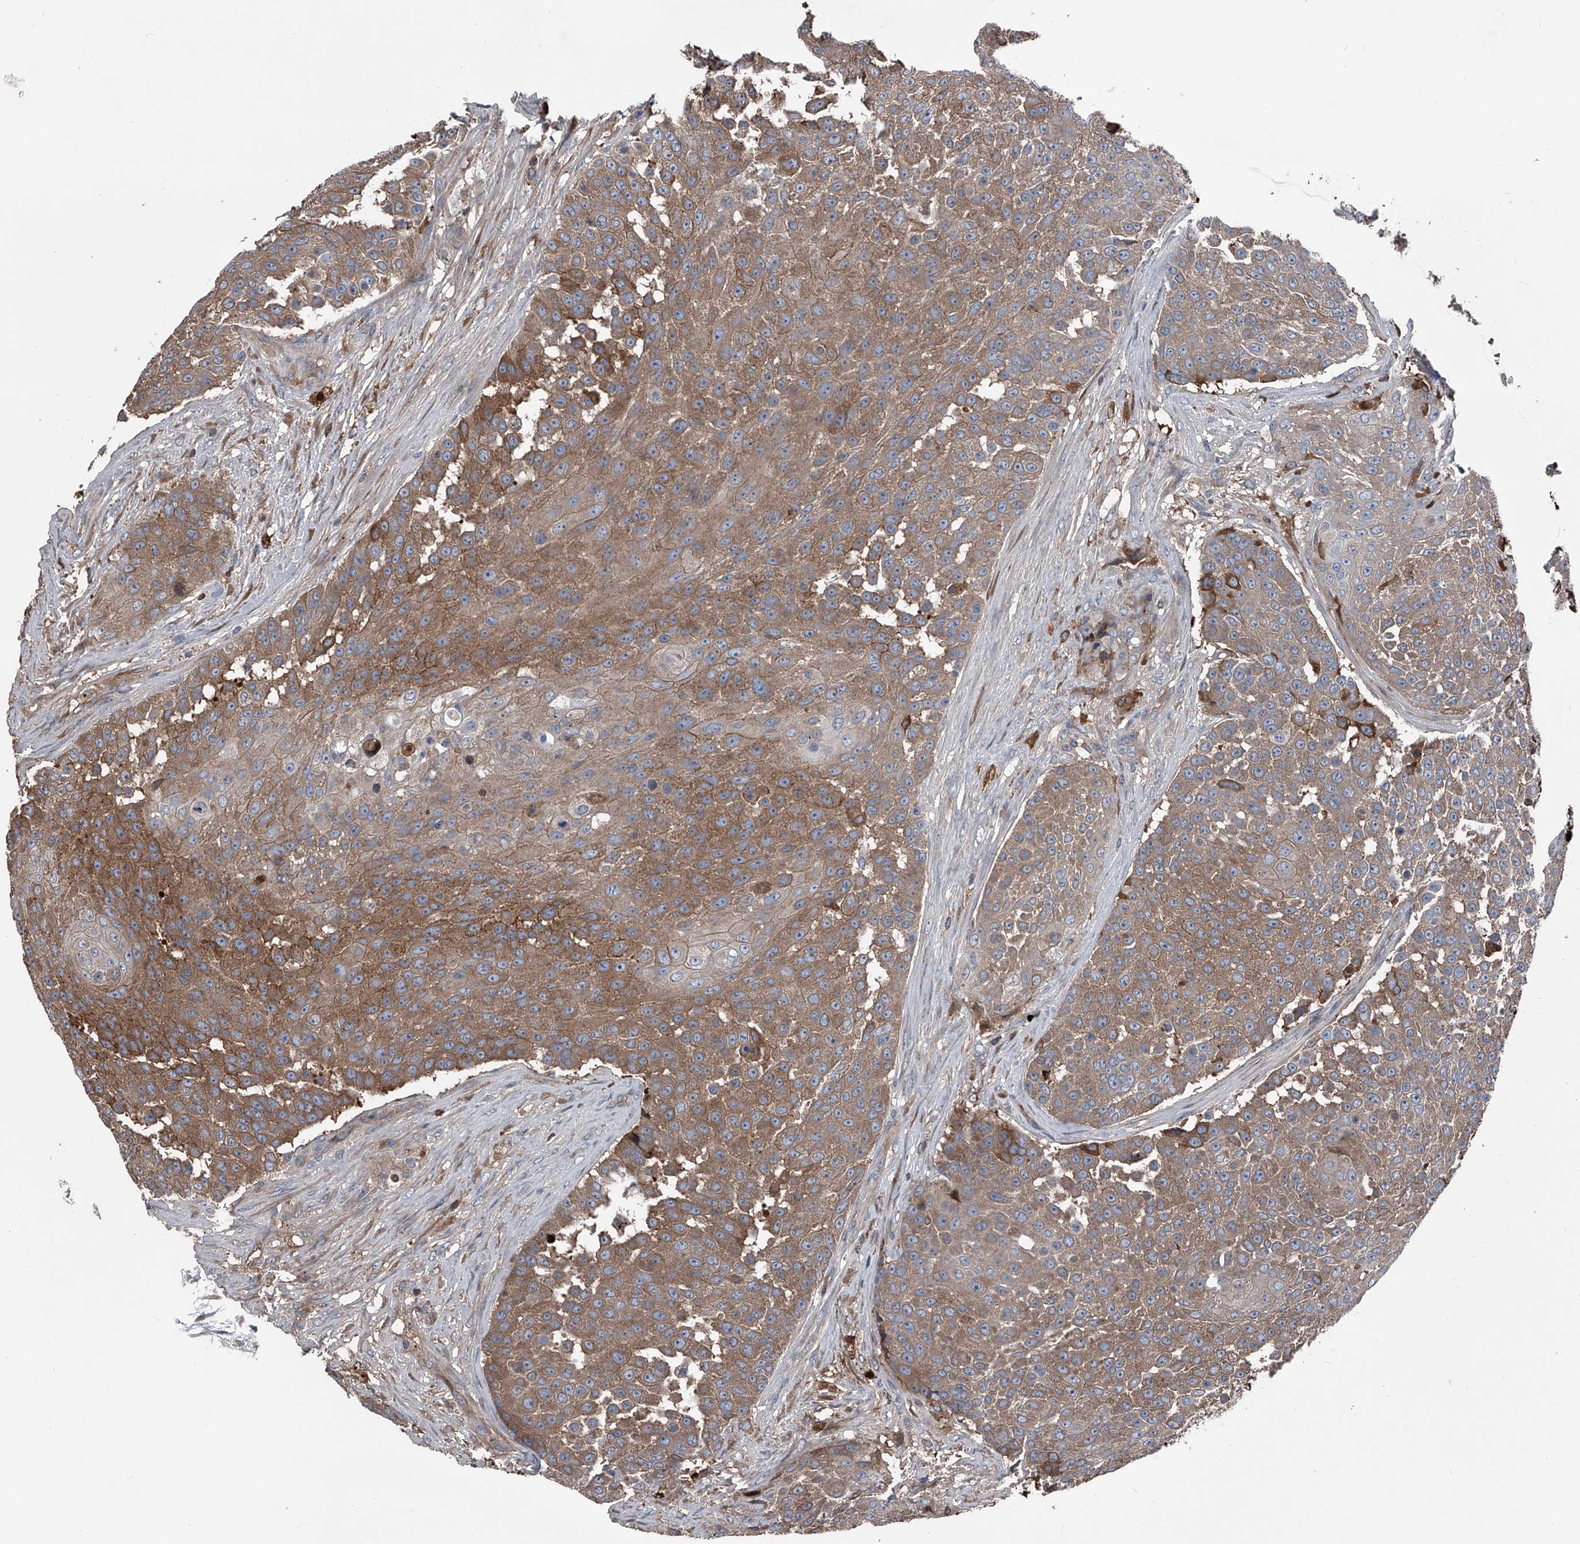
{"staining": {"intensity": "moderate", "quantity": ">75%", "location": "cytoplasmic/membranous"}, "tissue": "urothelial cancer", "cell_type": "Tumor cells", "image_type": "cancer", "snomed": [{"axis": "morphology", "description": "Urothelial carcinoma, High grade"}, {"axis": "topography", "description": "Urinary bladder"}], "caption": "Immunohistochemistry (IHC) of human high-grade urothelial carcinoma shows medium levels of moderate cytoplasmic/membranous expression in approximately >75% of tumor cells.", "gene": "KIF13A", "patient": {"sex": "female", "age": 63}}